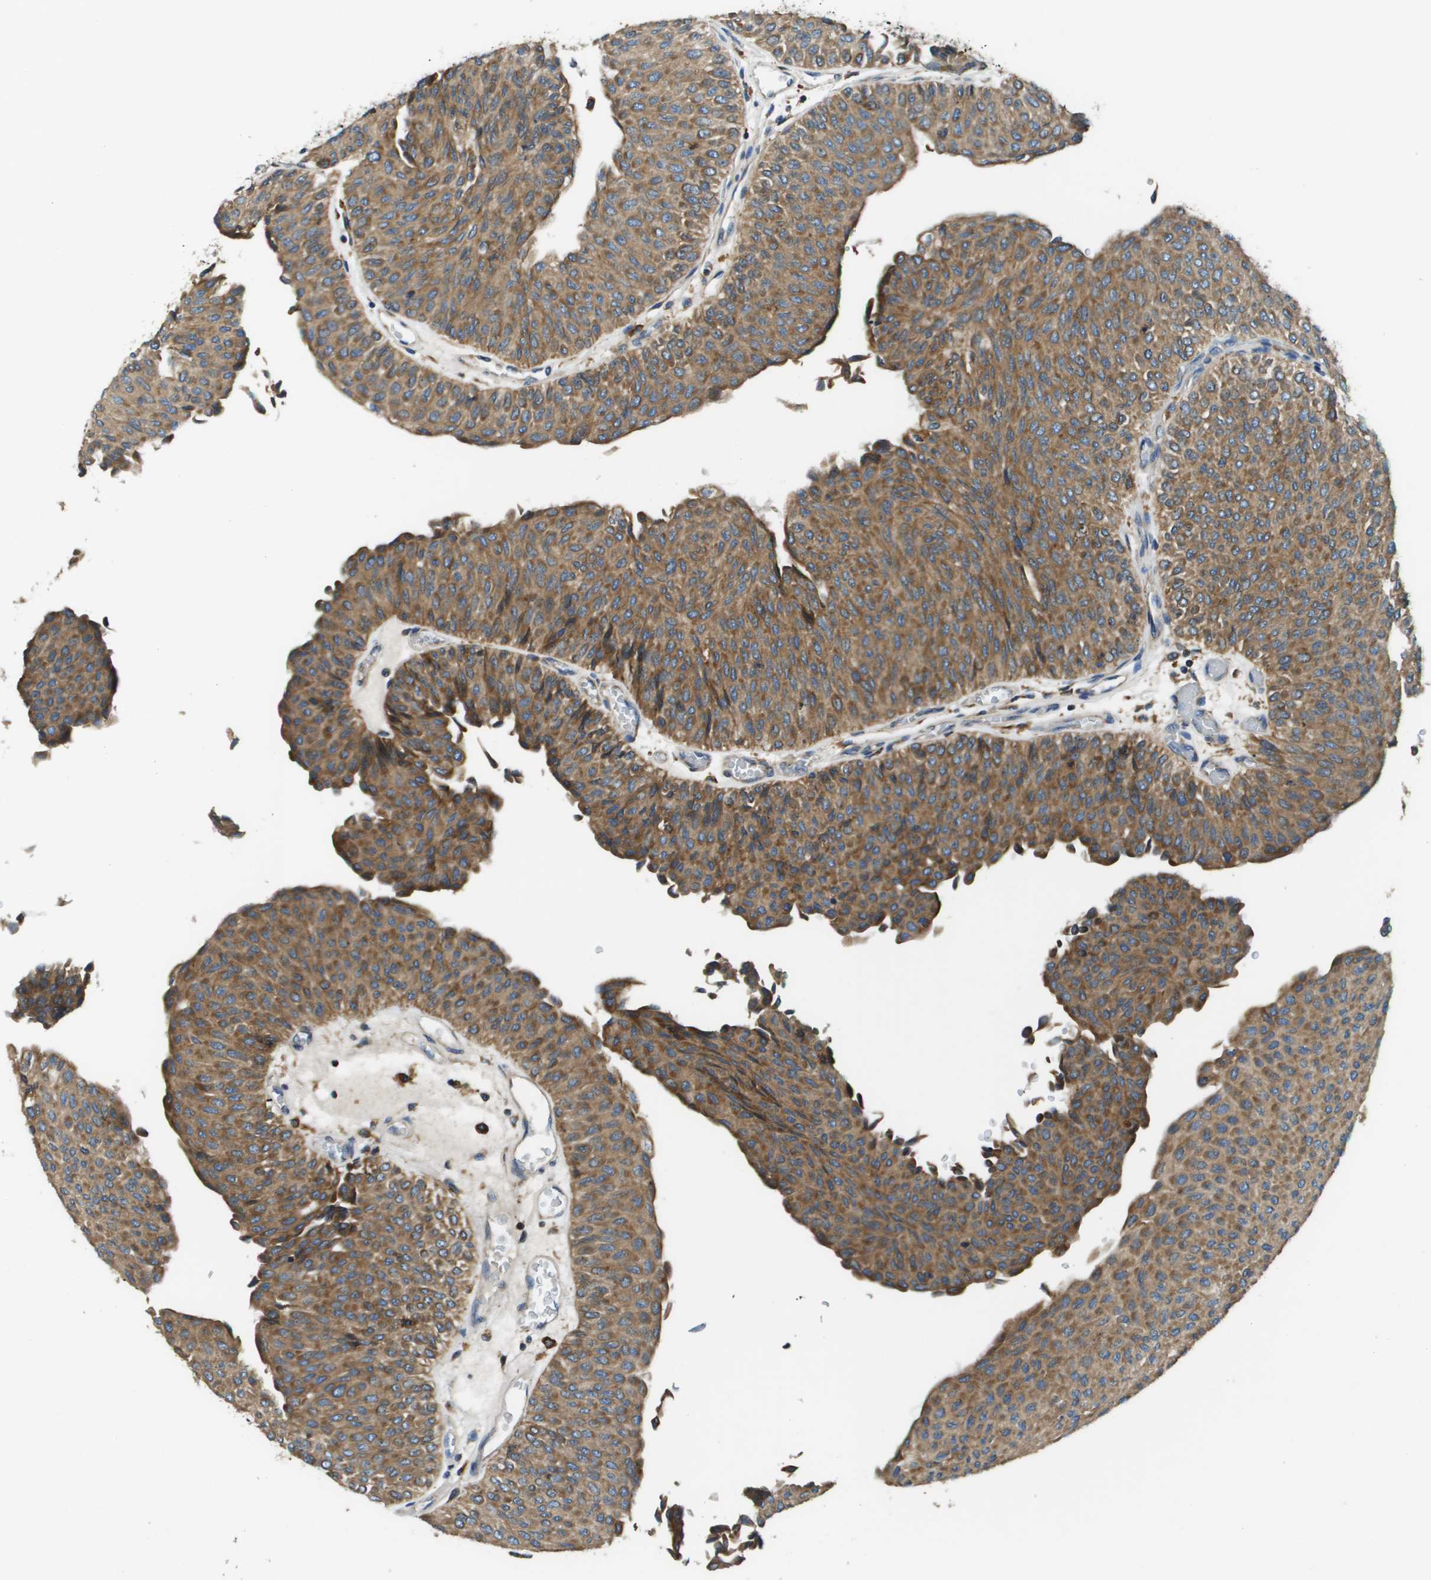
{"staining": {"intensity": "moderate", "quantity": ">75%", "location": "cytoplasmic/membranous"}, "tissue": "urothelial cancer", "cell_type": "Tumor cells", "image_type": "cancer", "snomed": [{"axis": "morphology", "description": "Urothelial carcinoma, Low grade"}, {"axis": "topography", "description": "Urinary bladder"}], "caption": "There is medium levels of moderate cytoplasmic/membranous expression in tumor cells of urothelial carcinoma (low-grade), as demonstrated by immunohistochemical staining (brown color).", "gene": "CNPY3", "patient": {"sex": "male", "age": 78}}